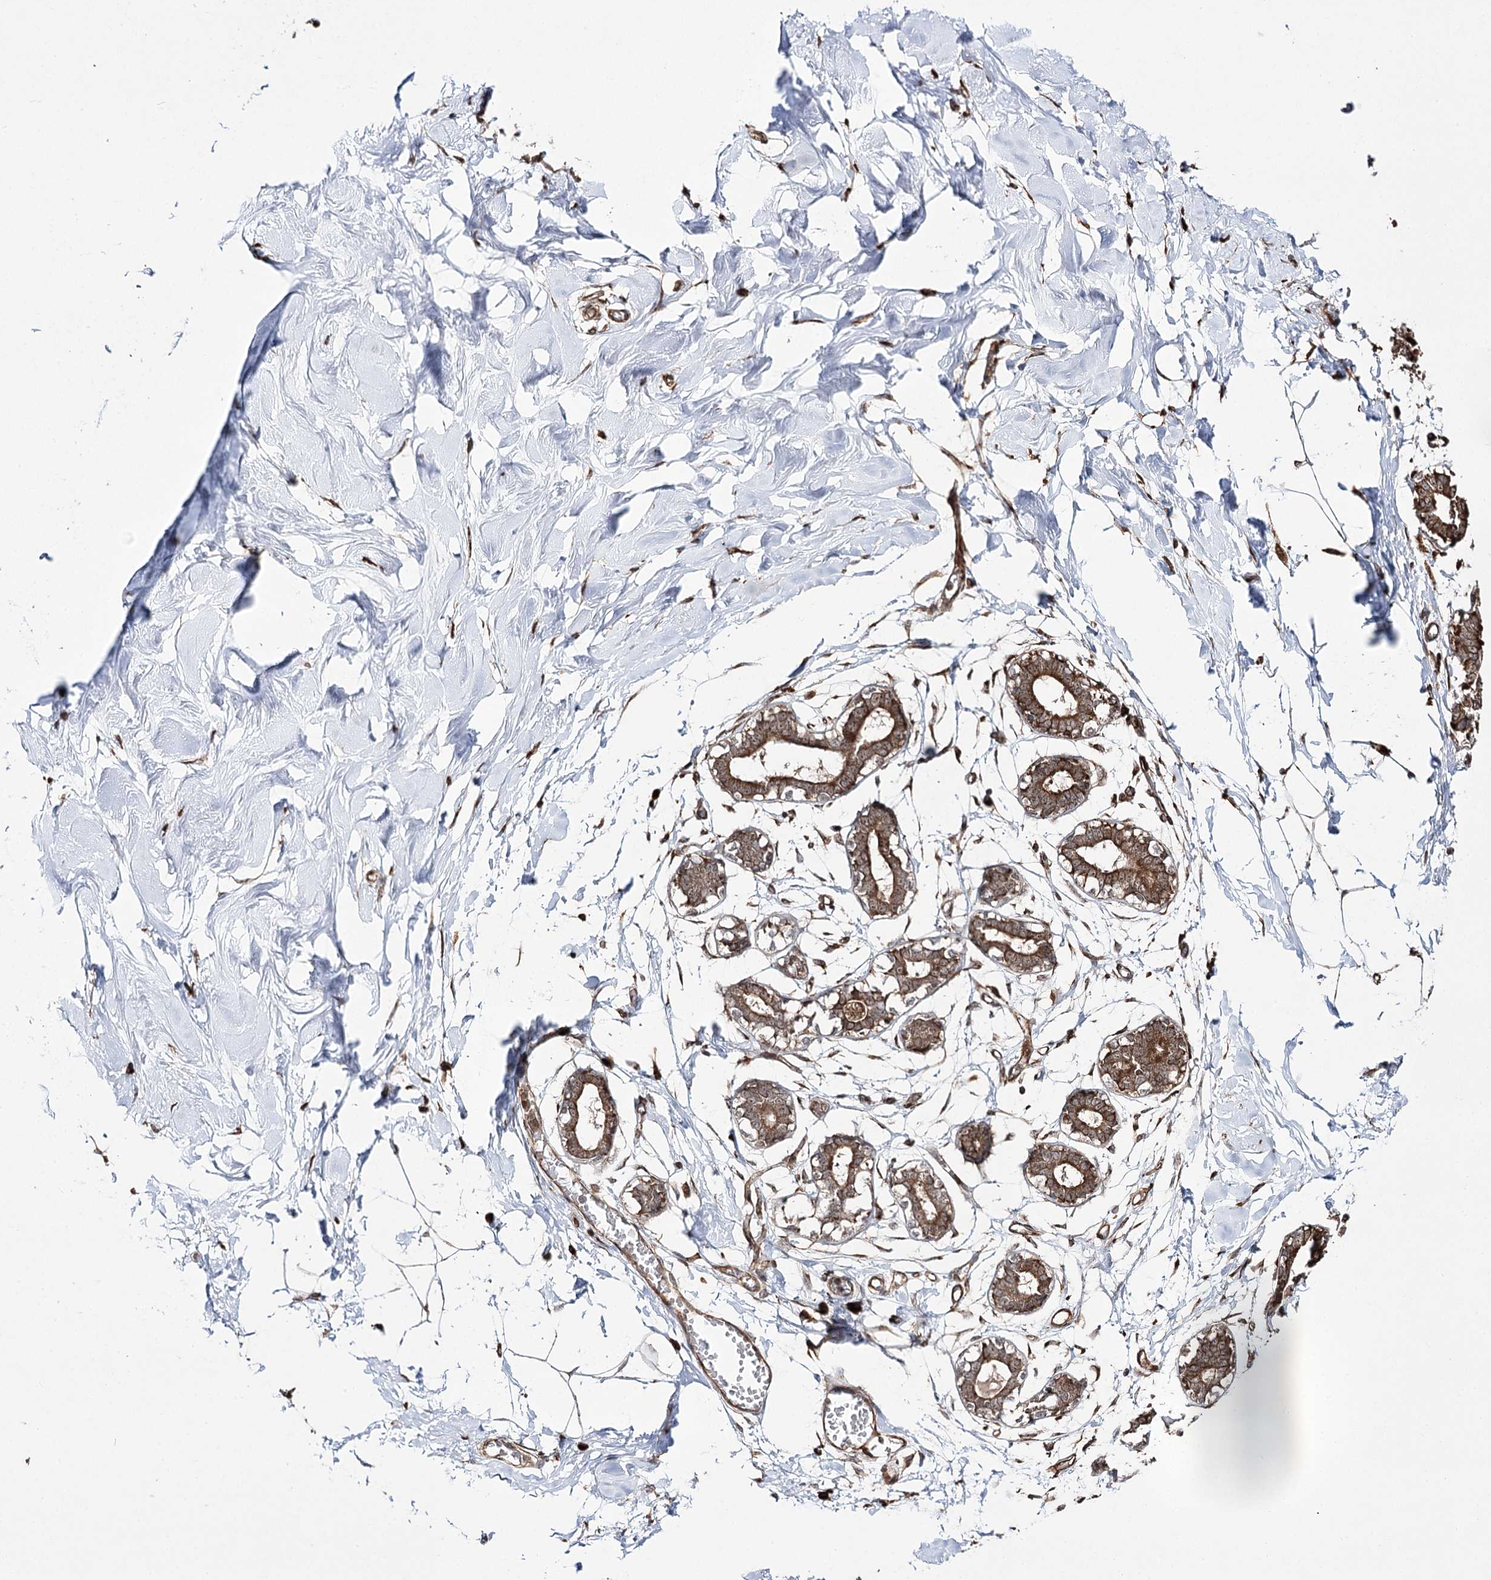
{"staining": {"intensity": "moderate", "quantity": ">75%", "location": "cytoplasmic/membranous"}, "tissue": "breast", "cell_type": "Adipocytes", "image_type": "normal", "snomed": [{"axis": "morphology", "description": "Normal tissue, NOS"}, {"axis": "topography", "description": "Breast"}], "caption": "A medium amount of moderate cytoplasmic/membranous staining is identified in approximately >75% of adipocytes in normal breast. Immunohistochemistry stains the protein in brown and the nuclei are stained blue.", "gene": "FANCL", "patient": {"sex": "female", "age": 27}}